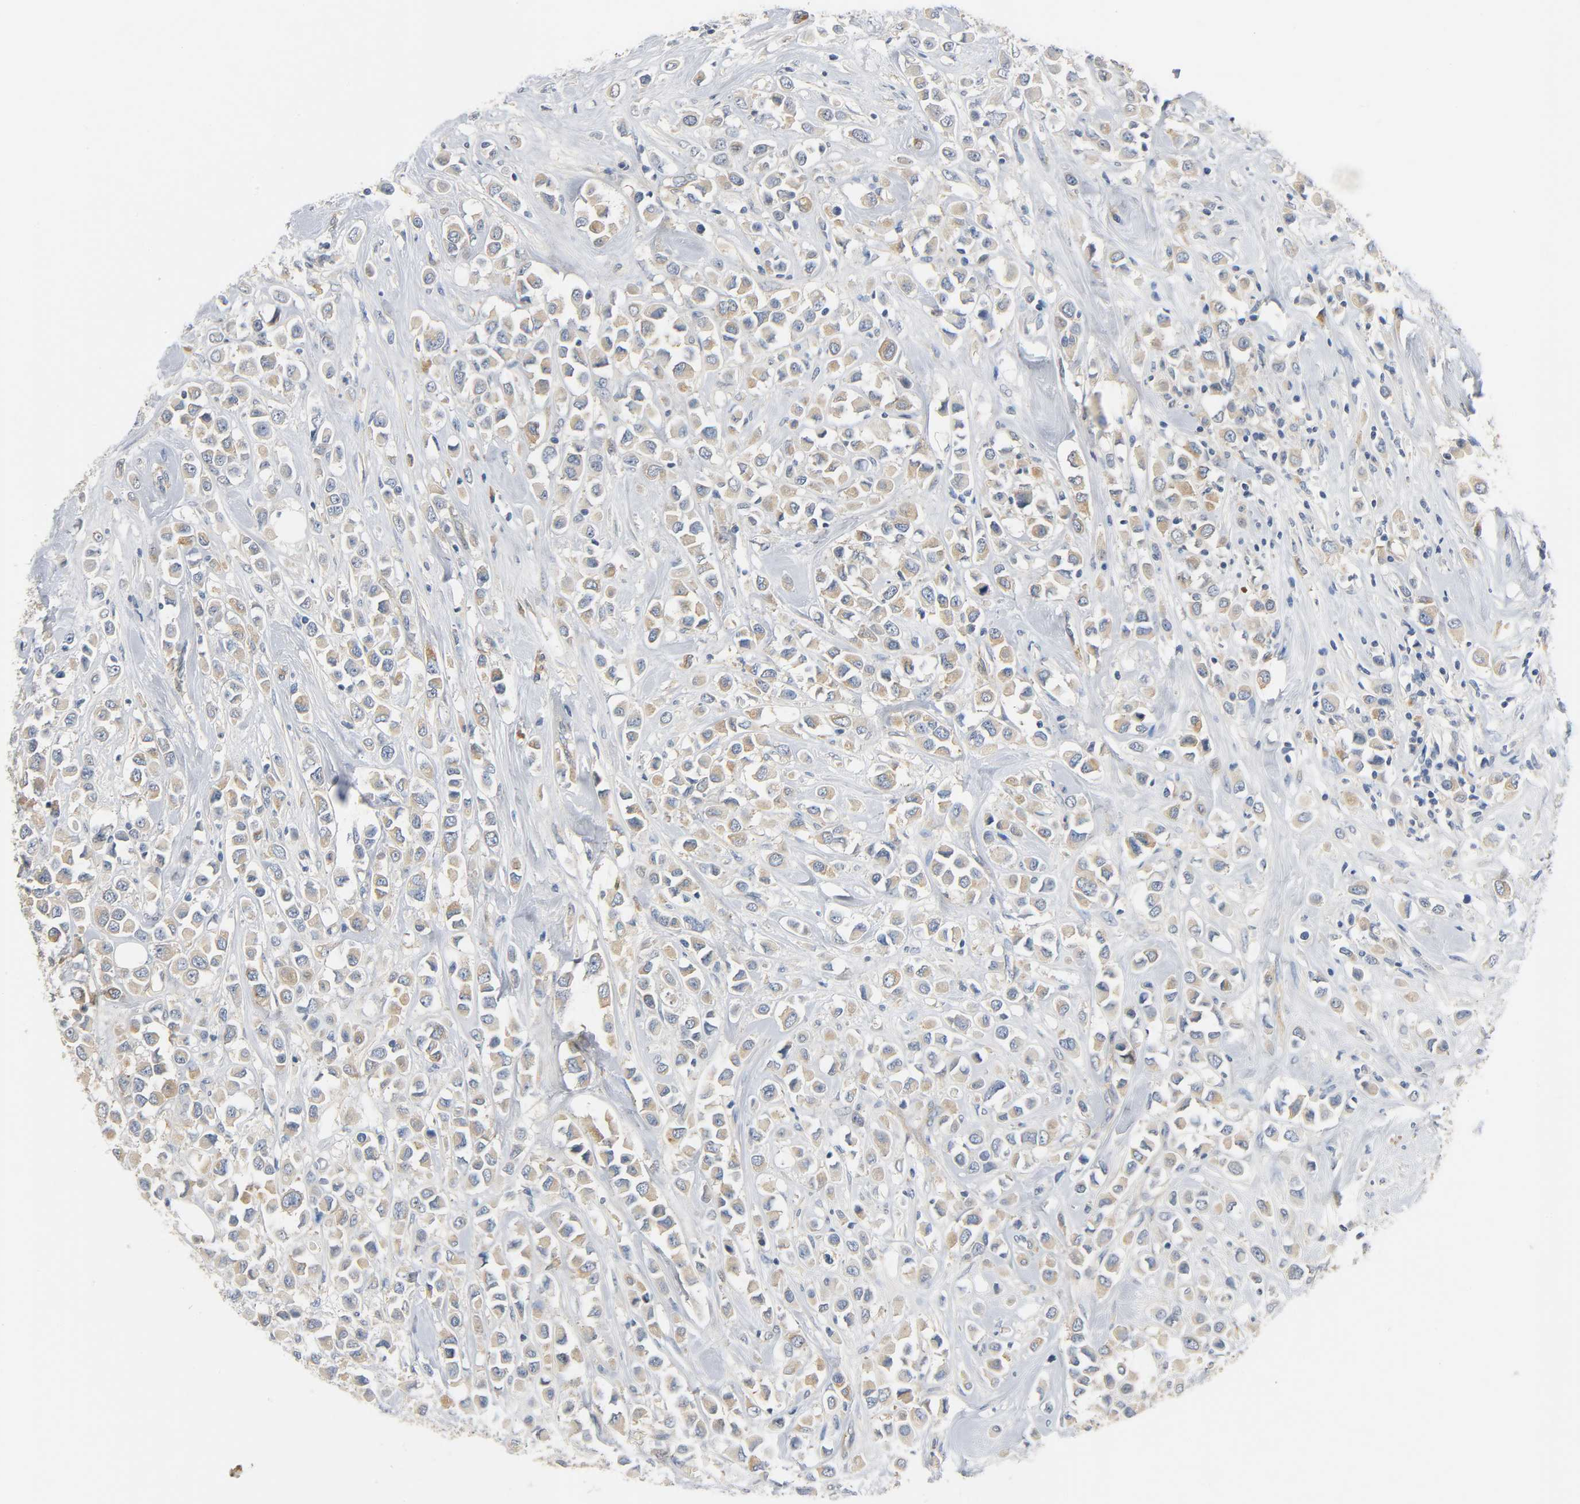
{"staining": {"intensity": "moderate", "quantity": ">75%", "location": "cytoplasmic/membranous"}, "tissue": "breast cancer", "cell_type": "Tumor cells", "image_type": "cancer", "snomed": [{"axis": "morphology", "description": "Duct carcinoma"}, {"axis": "topography", "description": "Breast"}], "caption": "Immunohistochemical staining of human intraductal carcinoma (breast) displays medium levels of moderate cytoplasmic/membranous expression in about >75% of tumor cells. (DAB = brown stain, brightfield microscopy at high magnification).", "gene": "ARPC1A", "patient": {"sex": "female", "age": 61}}